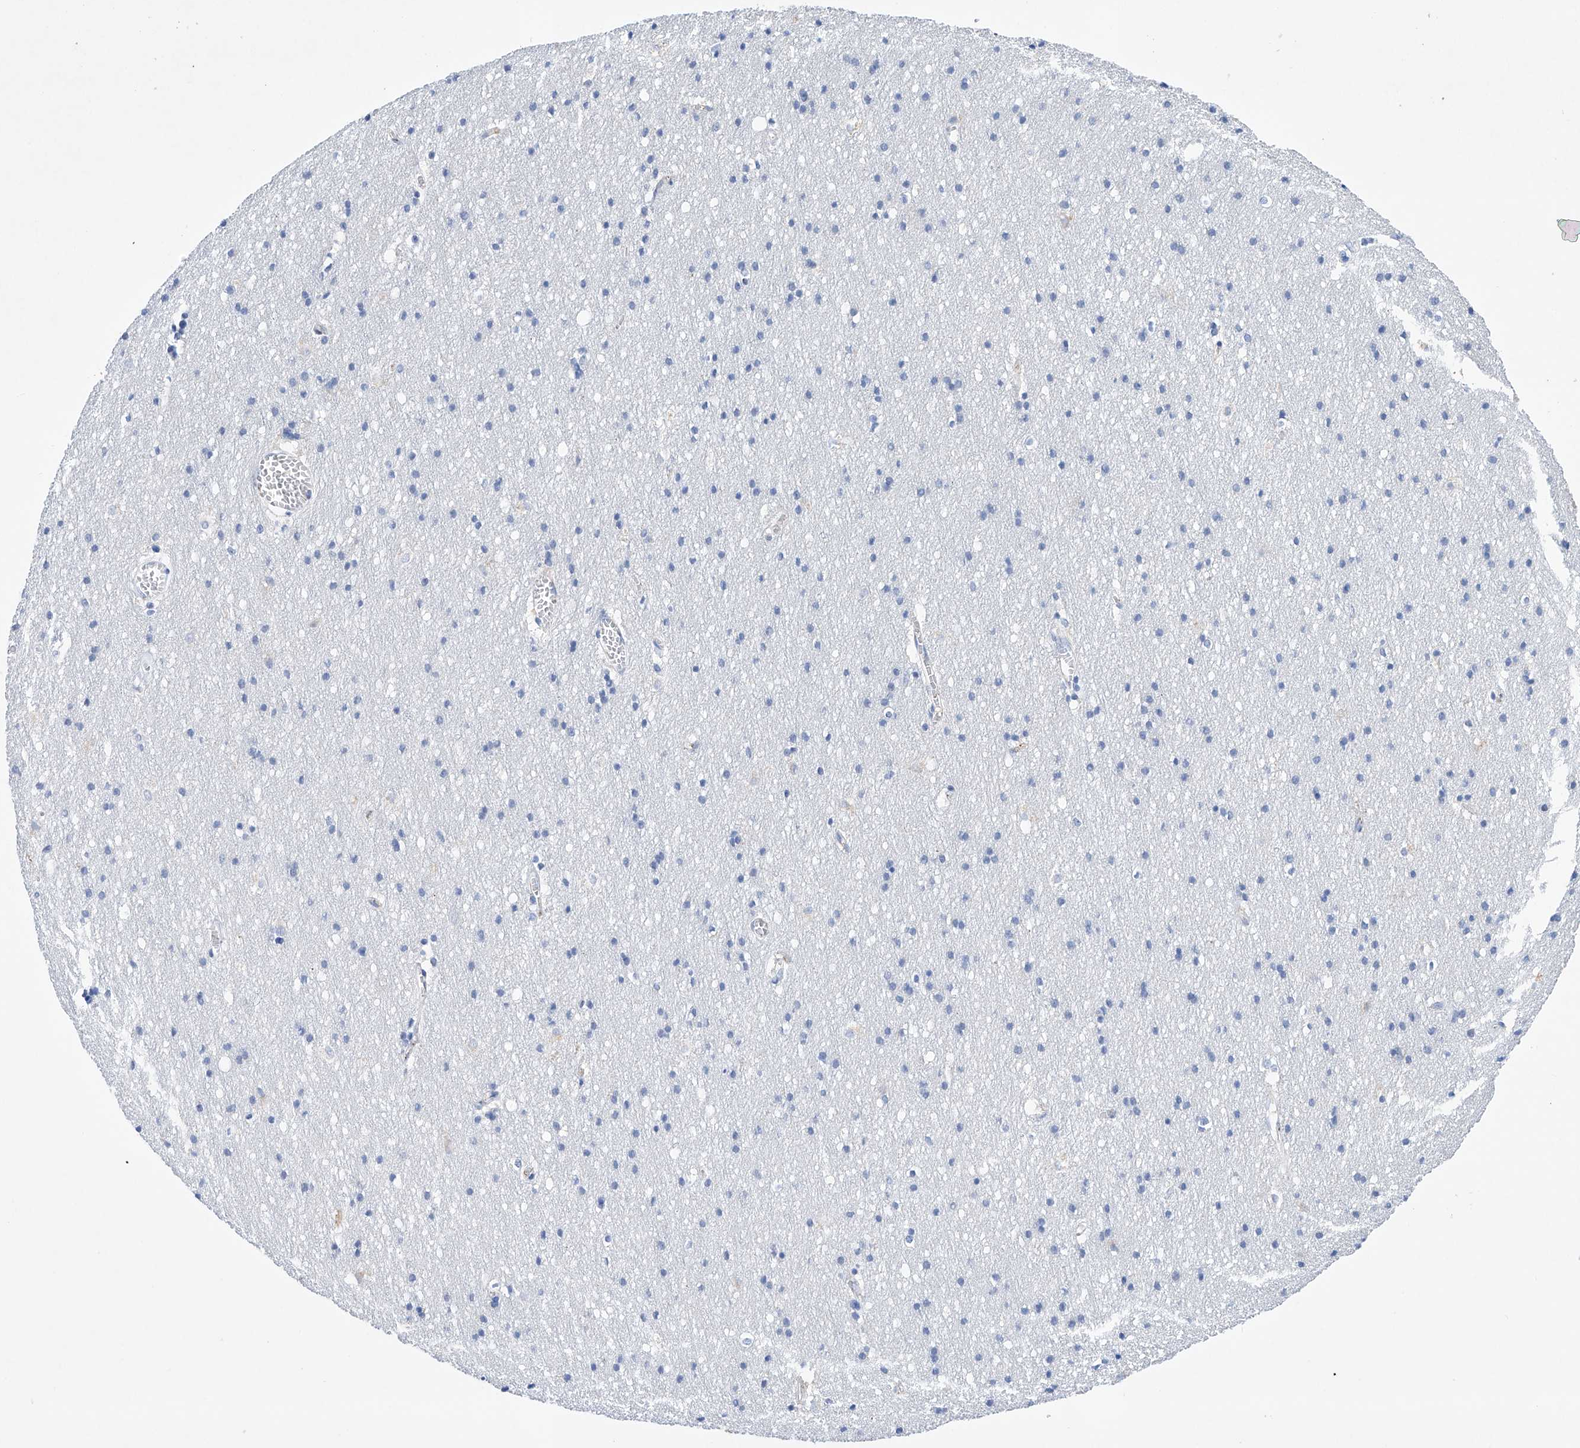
{"staining": {"intensity": "negative", "quantity": "none", "location": "none"}, "tissue": "cerebral cortex", "cell_type": "Endothelial cells", "image_type": "normal", "snomed": [{"axis": "morphology", "description": "Normal tissue, NOS"}, {"axis": "topography", "description": "Cerebral cortex"}], "caption": "Immunohistochemistry photomicrograph of normal cerebral cortex stained for a protein (brown), which reveals no staining in endothelial cells. The staining was performed using DAB to visualize the protein expression in brown, while the nuclei were stained in blue with hematoxylin (Magnification: 20x).", "gene": "ETV7", "patient": {"sex": "male", "age": 54}}